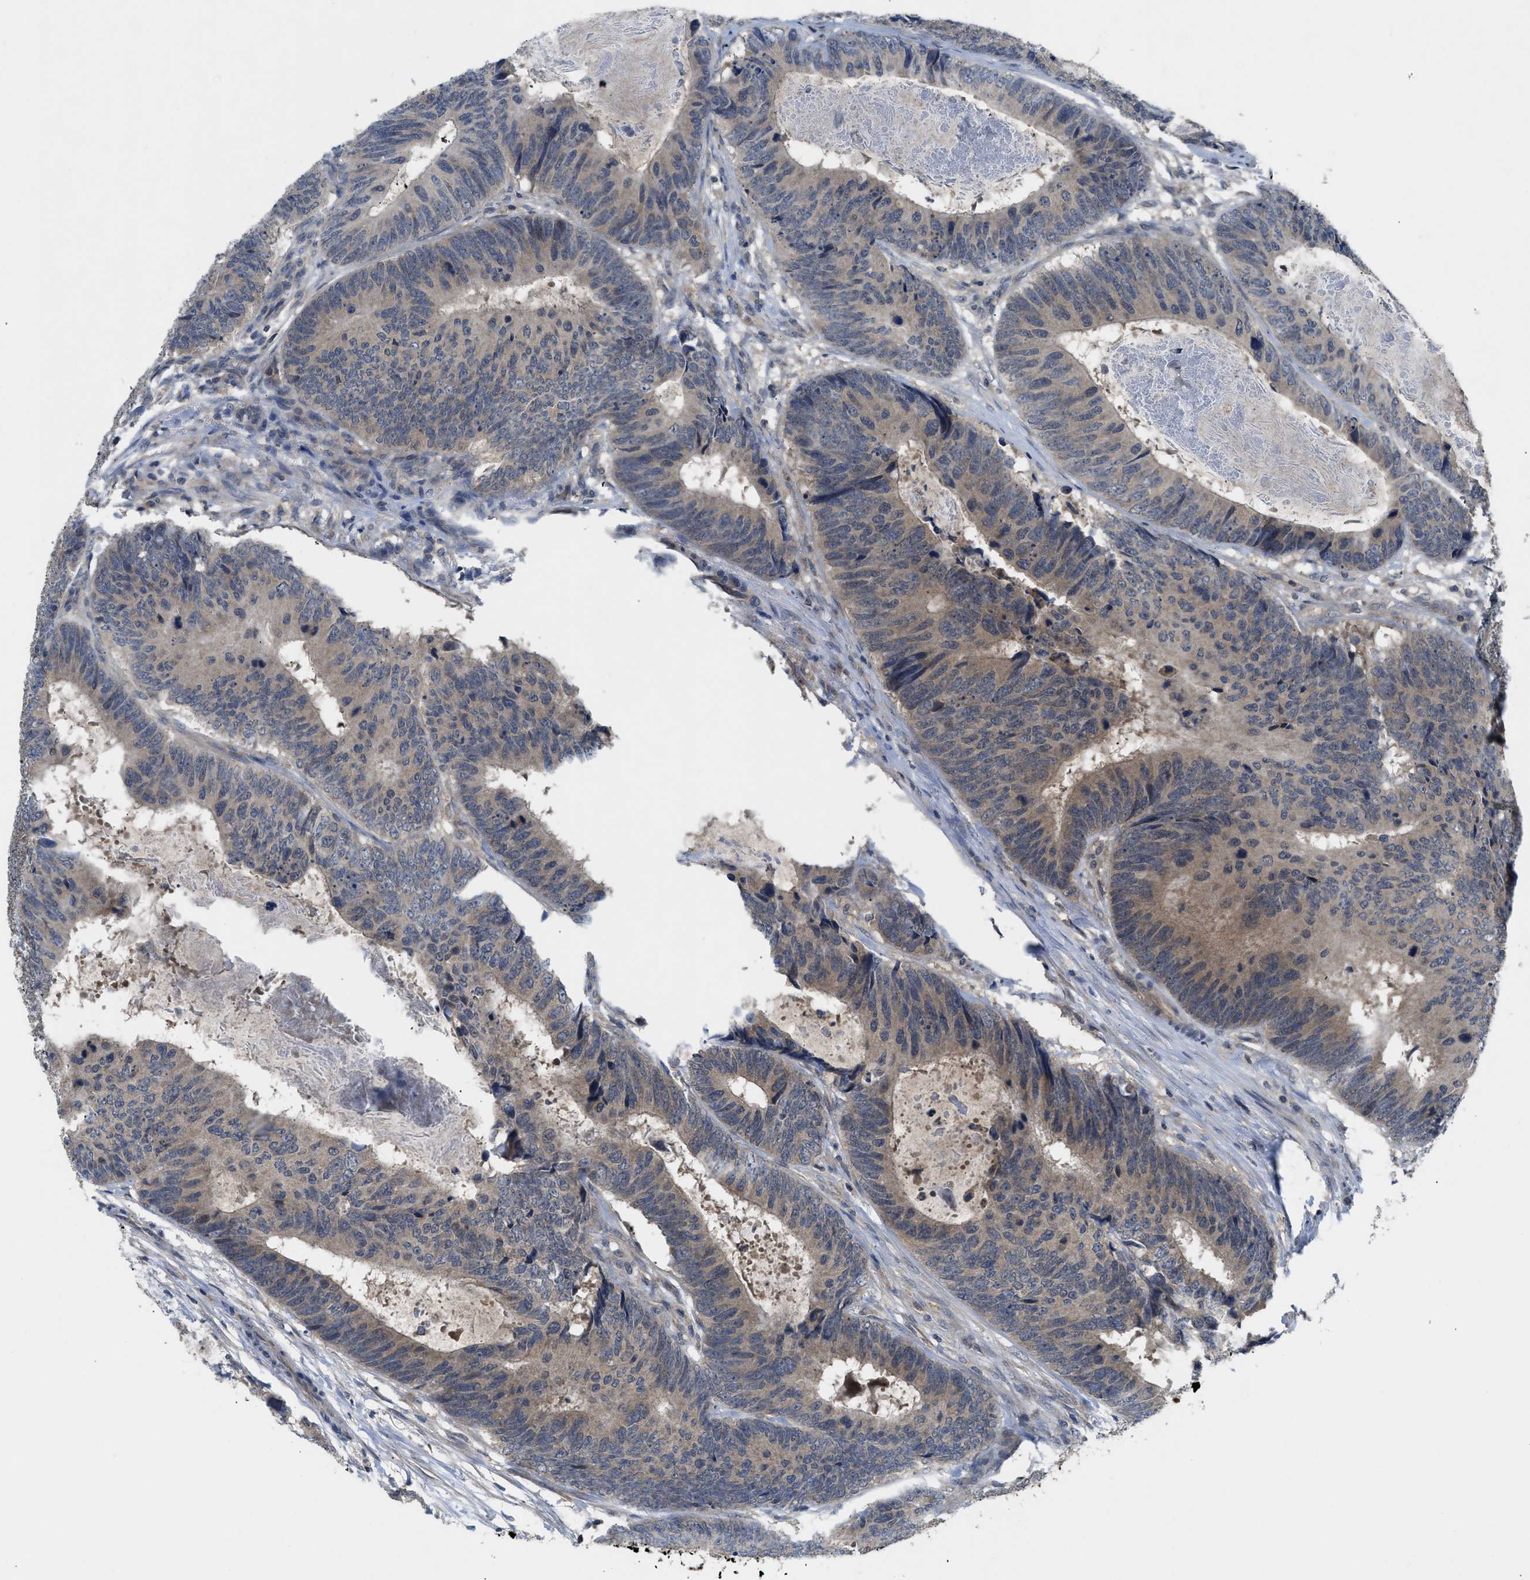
{"staining": {"intensity": "weak", "quantity": ">75%", "location": "cytoplasmic/membranous"}, "tissue": "colorectal cancer", "cell_type": "Tumor cells", "image_type": "cancer", "snomed": [{"axis": "morphology", "description": "Adenocarcinoma, NOS"}, {"axis": "topography", "description": "Colon"}], "caption": "Protein staining of colorectal cancer (adenocarcinoma) tissue exhibits weak cytoplasmic/membranous positivity in approximately >75% of tumor cells.", "gene": "PDE7A", "patient": {"sex": "male", "age": 56}}